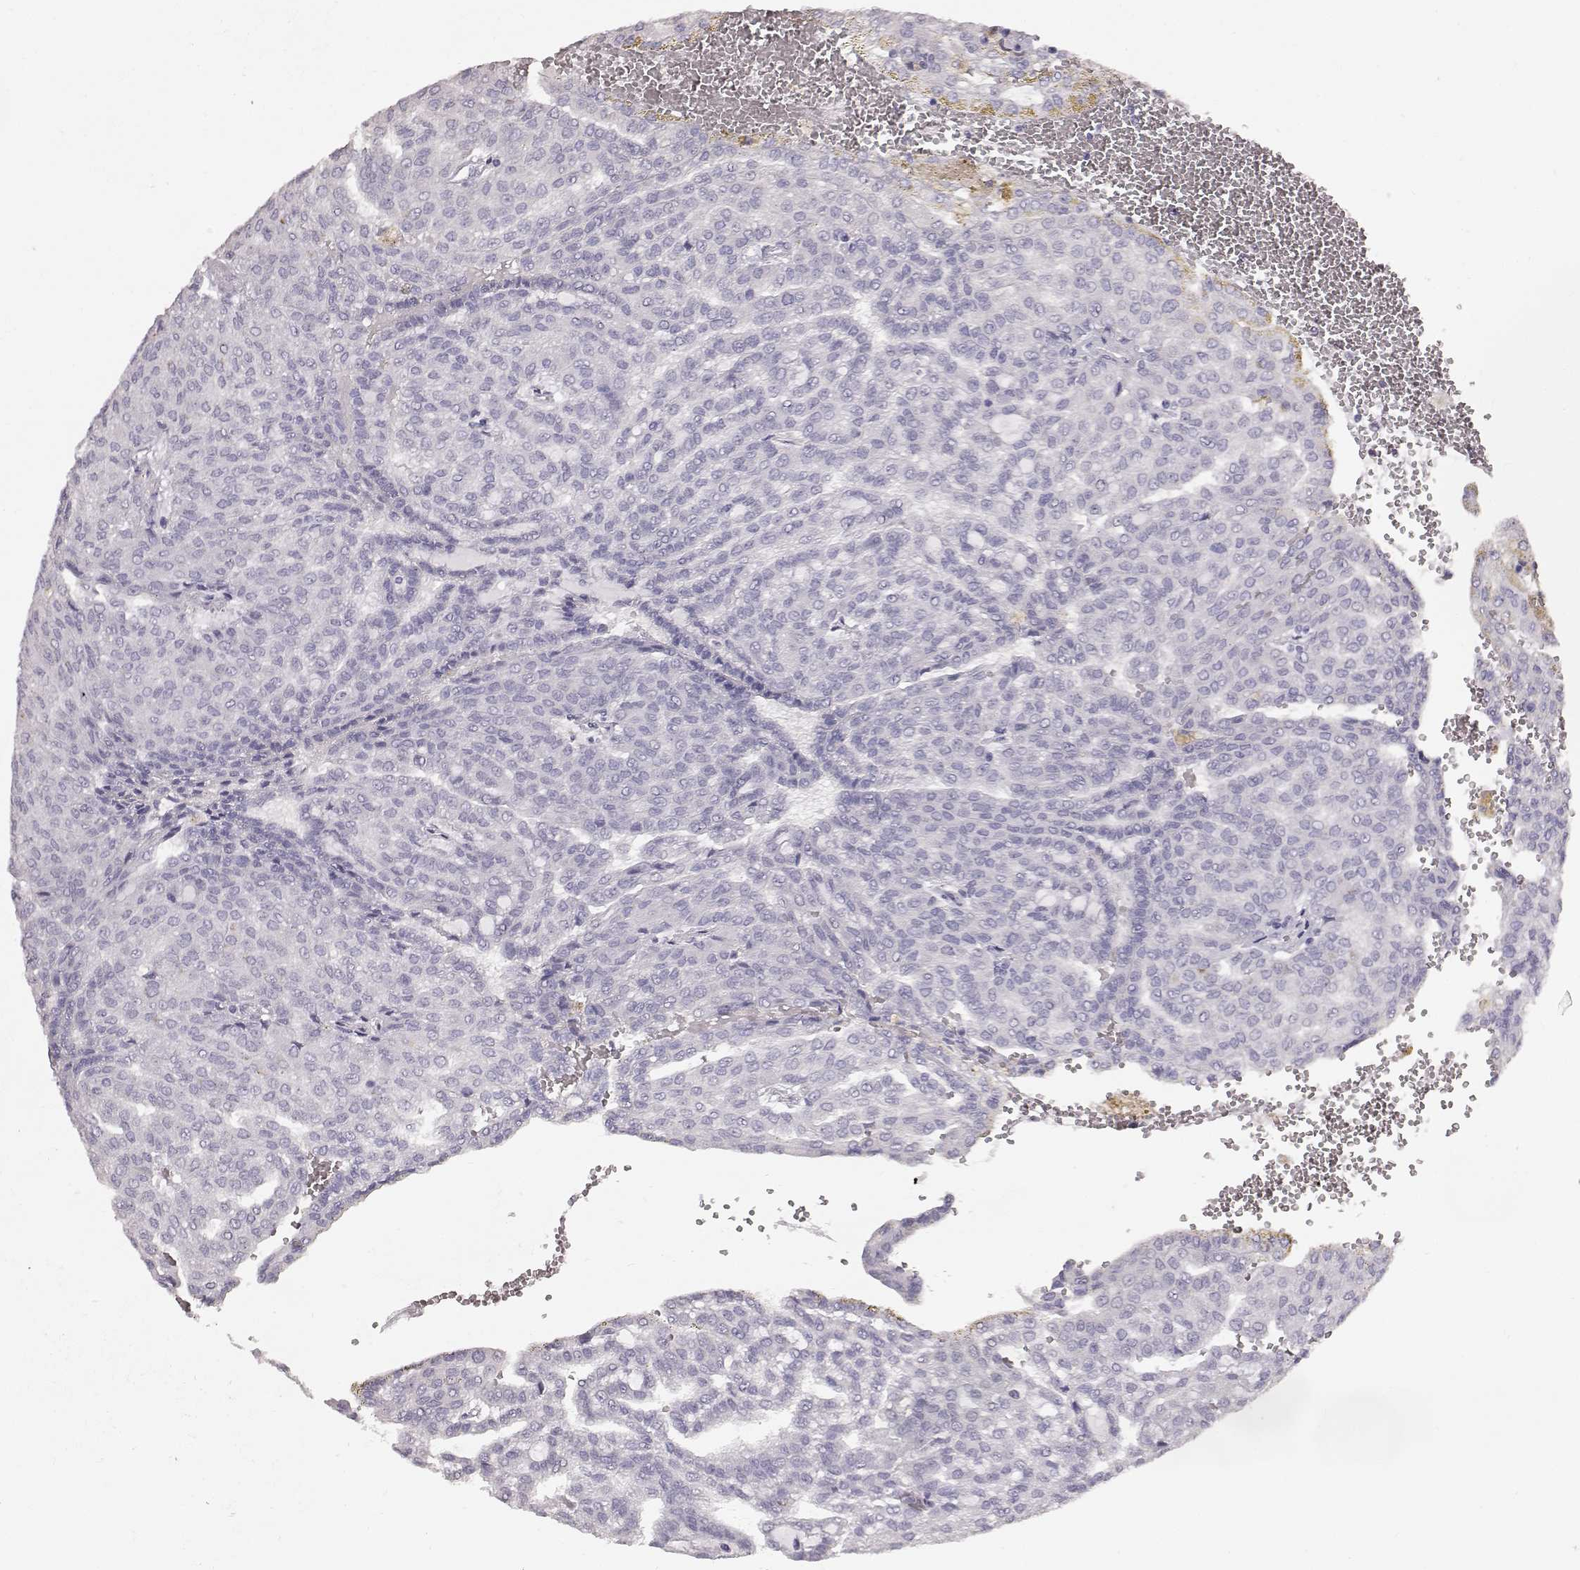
{"staining": {"intensity": "negative", "quantity": "none", "location": "none"}, "tissue": "renal cancer", "cell_type": "Tumor cells", "image_type": "cancer", "snomed": [{"axis": "morphology", "description": "Adenocarcinoma, NOS"}, {"axis": "topography", "description": "Kidney"}], "caption": "An immunohistochemistry (IHC) image of adenocarcinoma (renal) is shown. There is no staining in tumor cells of adenocarcinoma (renal). (DAB immunohistochemistry (IHC) visualized using brightfield microscopy, high magnification).", "gene": "KRT33A", "patient": {"sex": "male", "age": 63}}